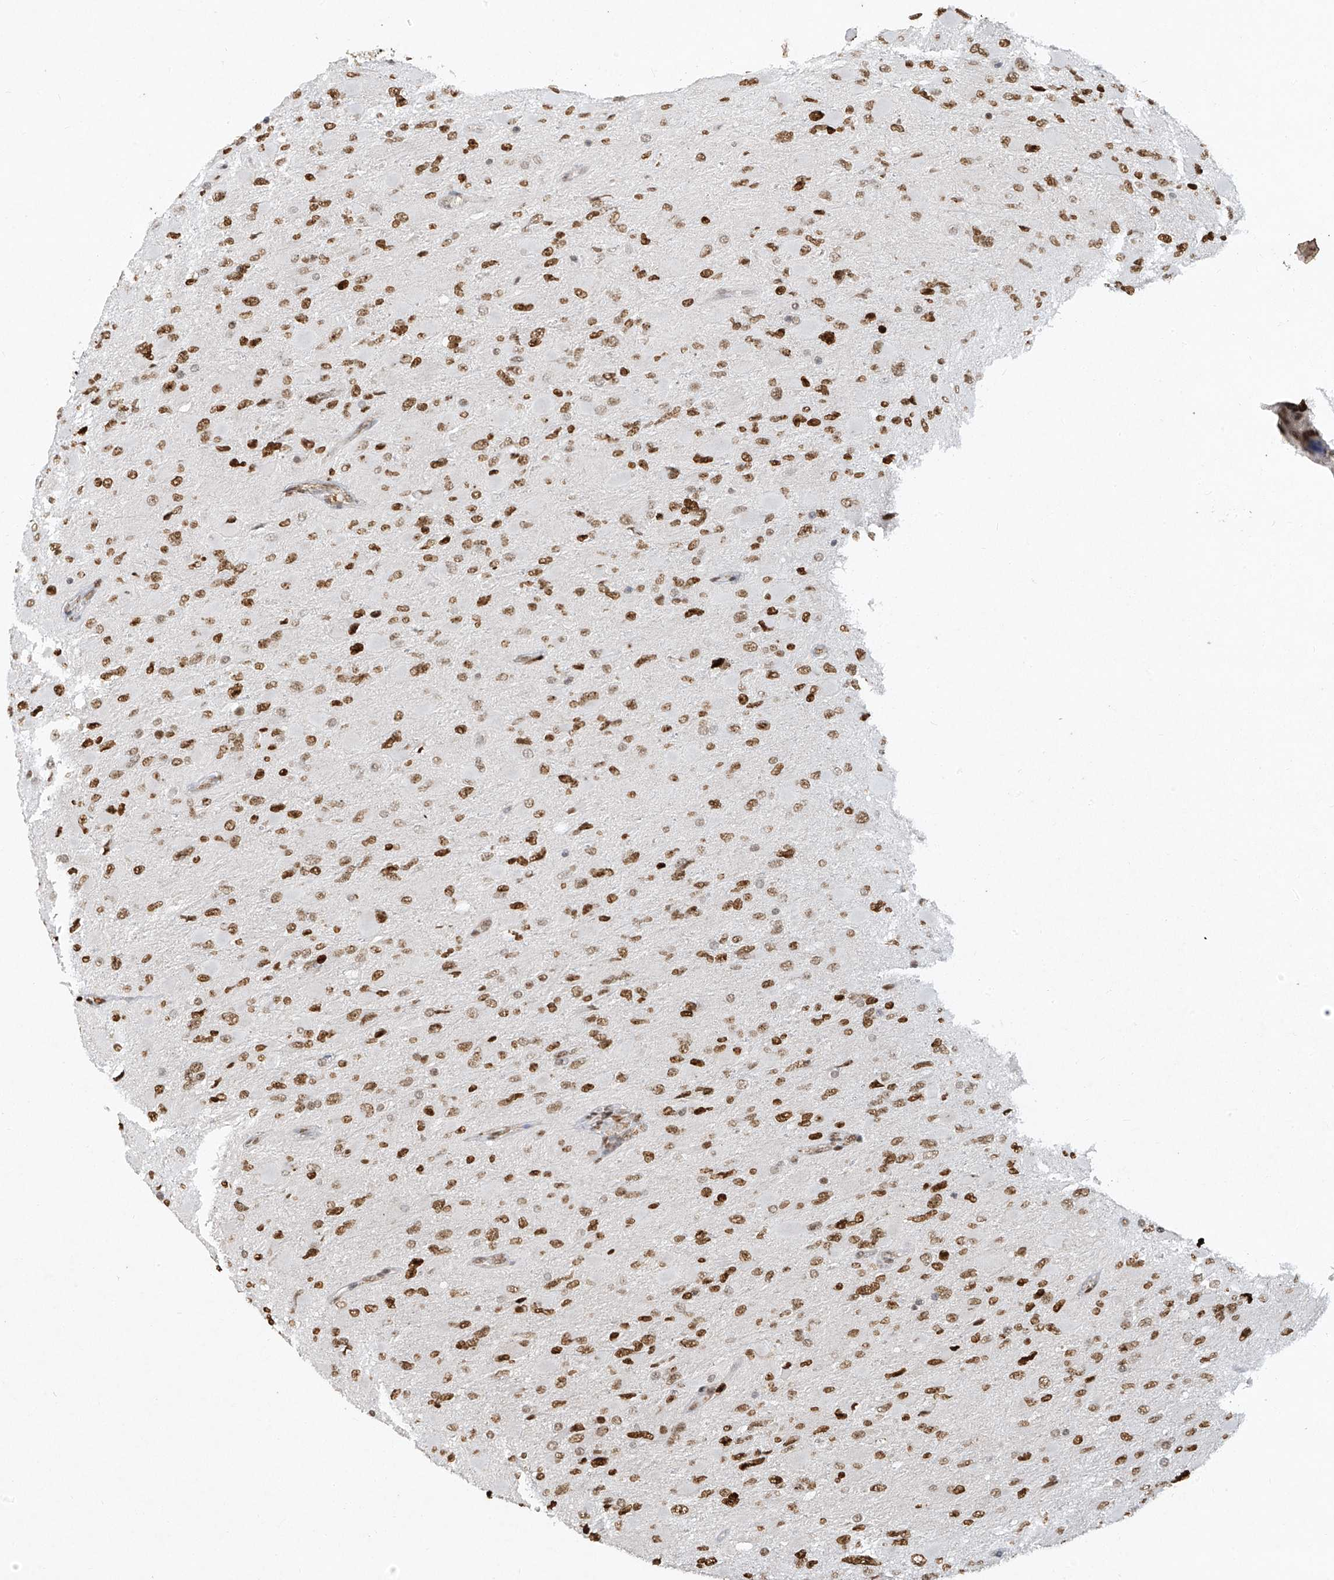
{"staining": {"intensity": "moderate", "quantity": ">75%", "location": "nuclear"}, "tissue": "glioma", "cell_type": "Tumor cells", "image_type": "cancer", "snomed": [{"axis": "morphology", "description": "Glioma, malignant, High grade"}, {"axis": "topography", "description": "Cerebral cortex"}], "caption": "Moderate nuclear staining for a protein is identified in approximately >75% of tumor cells of malignant high-grade glioma using immunohistochemistry (IHC).", "gene": "ATRIP", "patient": {"sex": "female", "age": 36}}